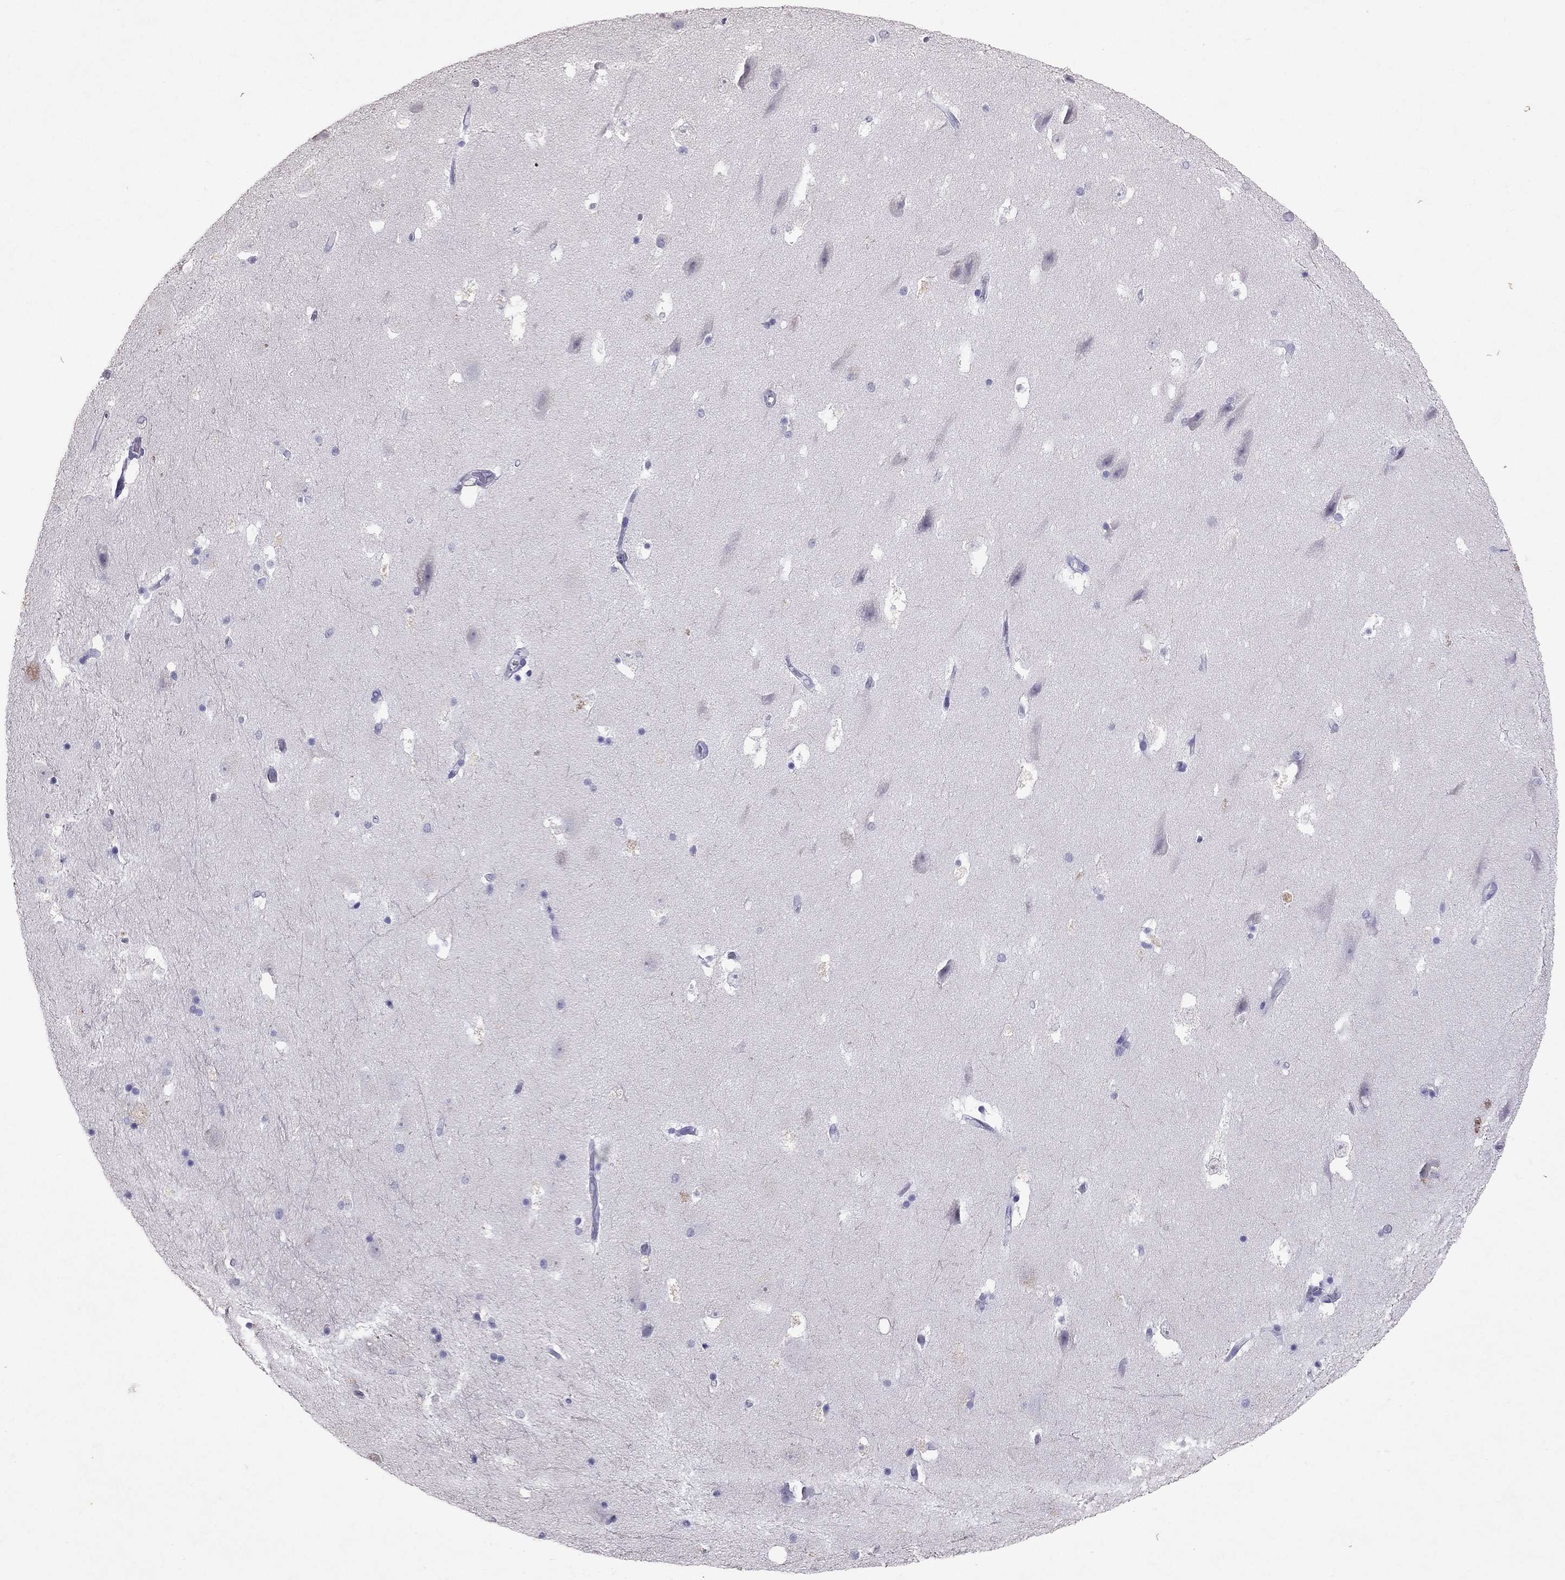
{"staining": {"intensity": "negative", "quantity": "none", "location": "none"}, "tissue": "hippocampus", "cell_type": "Glial cells", "image_type": "normal", "snomed": [{"axis": "morphology", "description": "Normal tissue, NOS"}, {"axis": "topography", "description": "Hippocampus"}], "caption": "The immunohistochemistry micrograph has no significant expression in glial cells of hippocampus.", "gene": "PSMB11", "patient": {"sex": "male", "age": 51}}